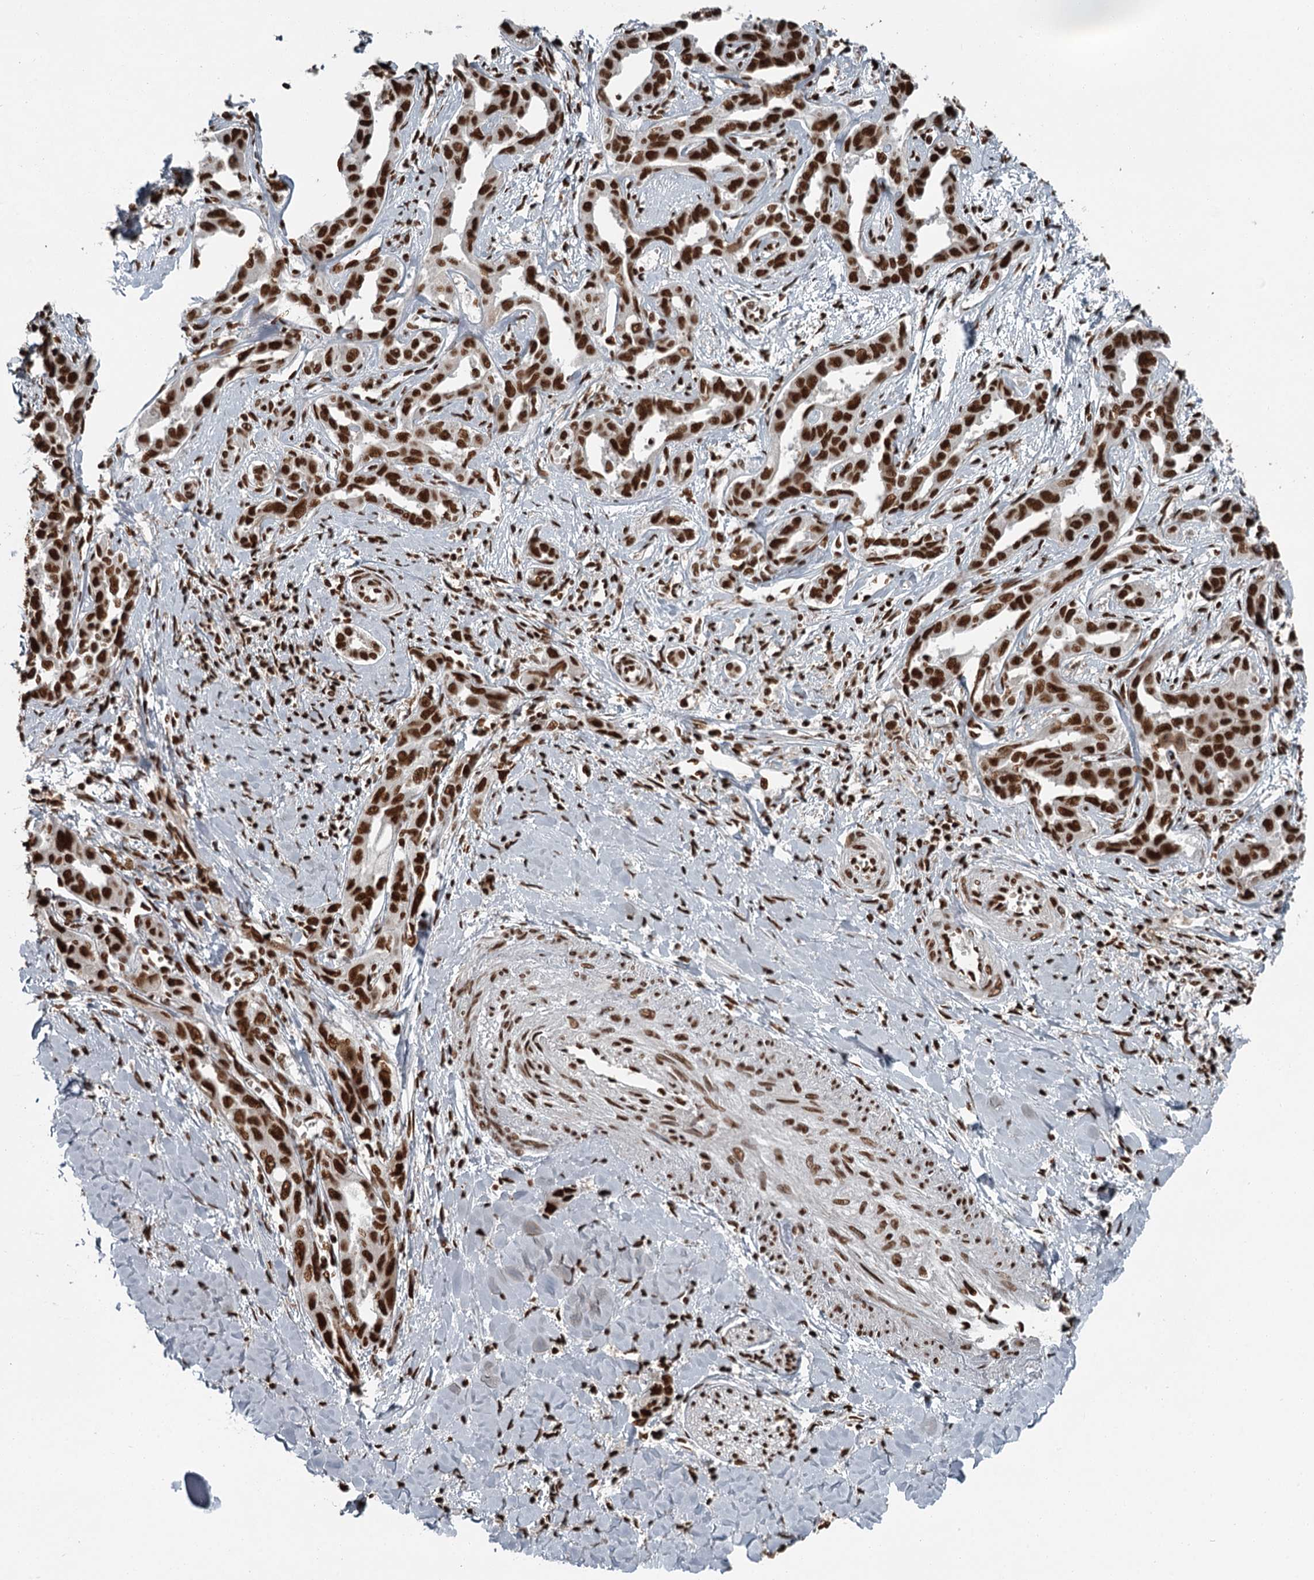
{"staining": {"intensity": "strong", "quantity": ">75%", "location": "nuclear"}, "tissue": "liver cancer", "cell_type": "Tumor cells", "image_type": "cancer", "snomed": [{"axis": "morphology", "description": "Cholangiocarcinoma"}, {"axis": "topography", "description": "Liver"}], "caption": "A micrograph of liver cancer stained for a protein shows strong nuclear brown staining in tumor cells.", "gene": "RBBP7", "patient": {"sex": "male", "age": 59}}